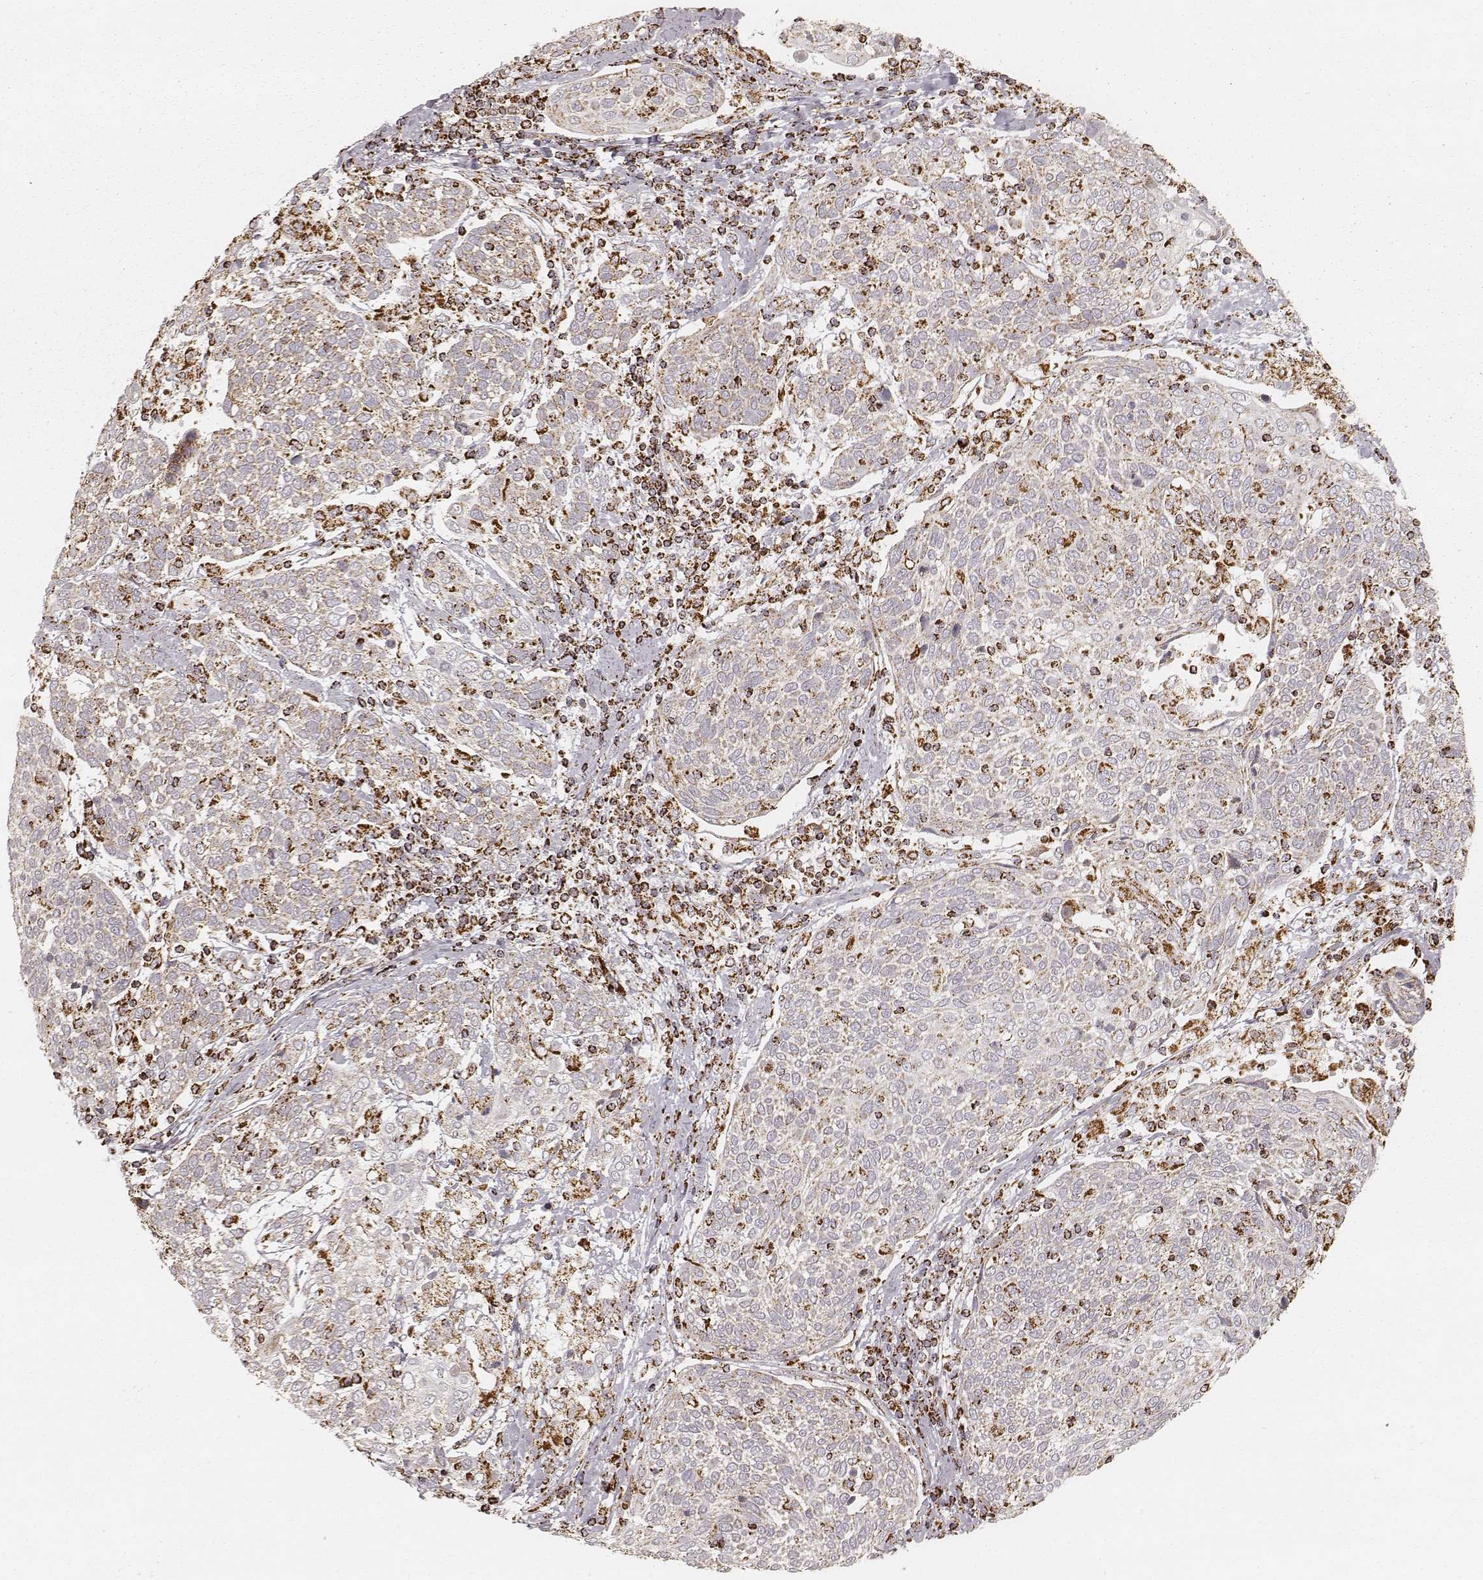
{"staining": {"intensity": "strong", "quantity": "<25%", "location": "cytoplasmic/membranous"}, "tissue": "cervical cancer", "cell_type": "Tumor cells", "image_type": "cancer", "snomed": [{"axis": "morphology", "description": "Squamous cell carcinoma, NOS"}, {"axis": "topography", "description": "Cervix"}], "caption": "Immunohistochemical staining of squamous cell carcinoma (cervical) displays medium levels of strong cytoplasmic/membranous protein staining in about <25% of tumor cells.", "gene": "CS", "patient": {"sex": "female", "age": 61}}